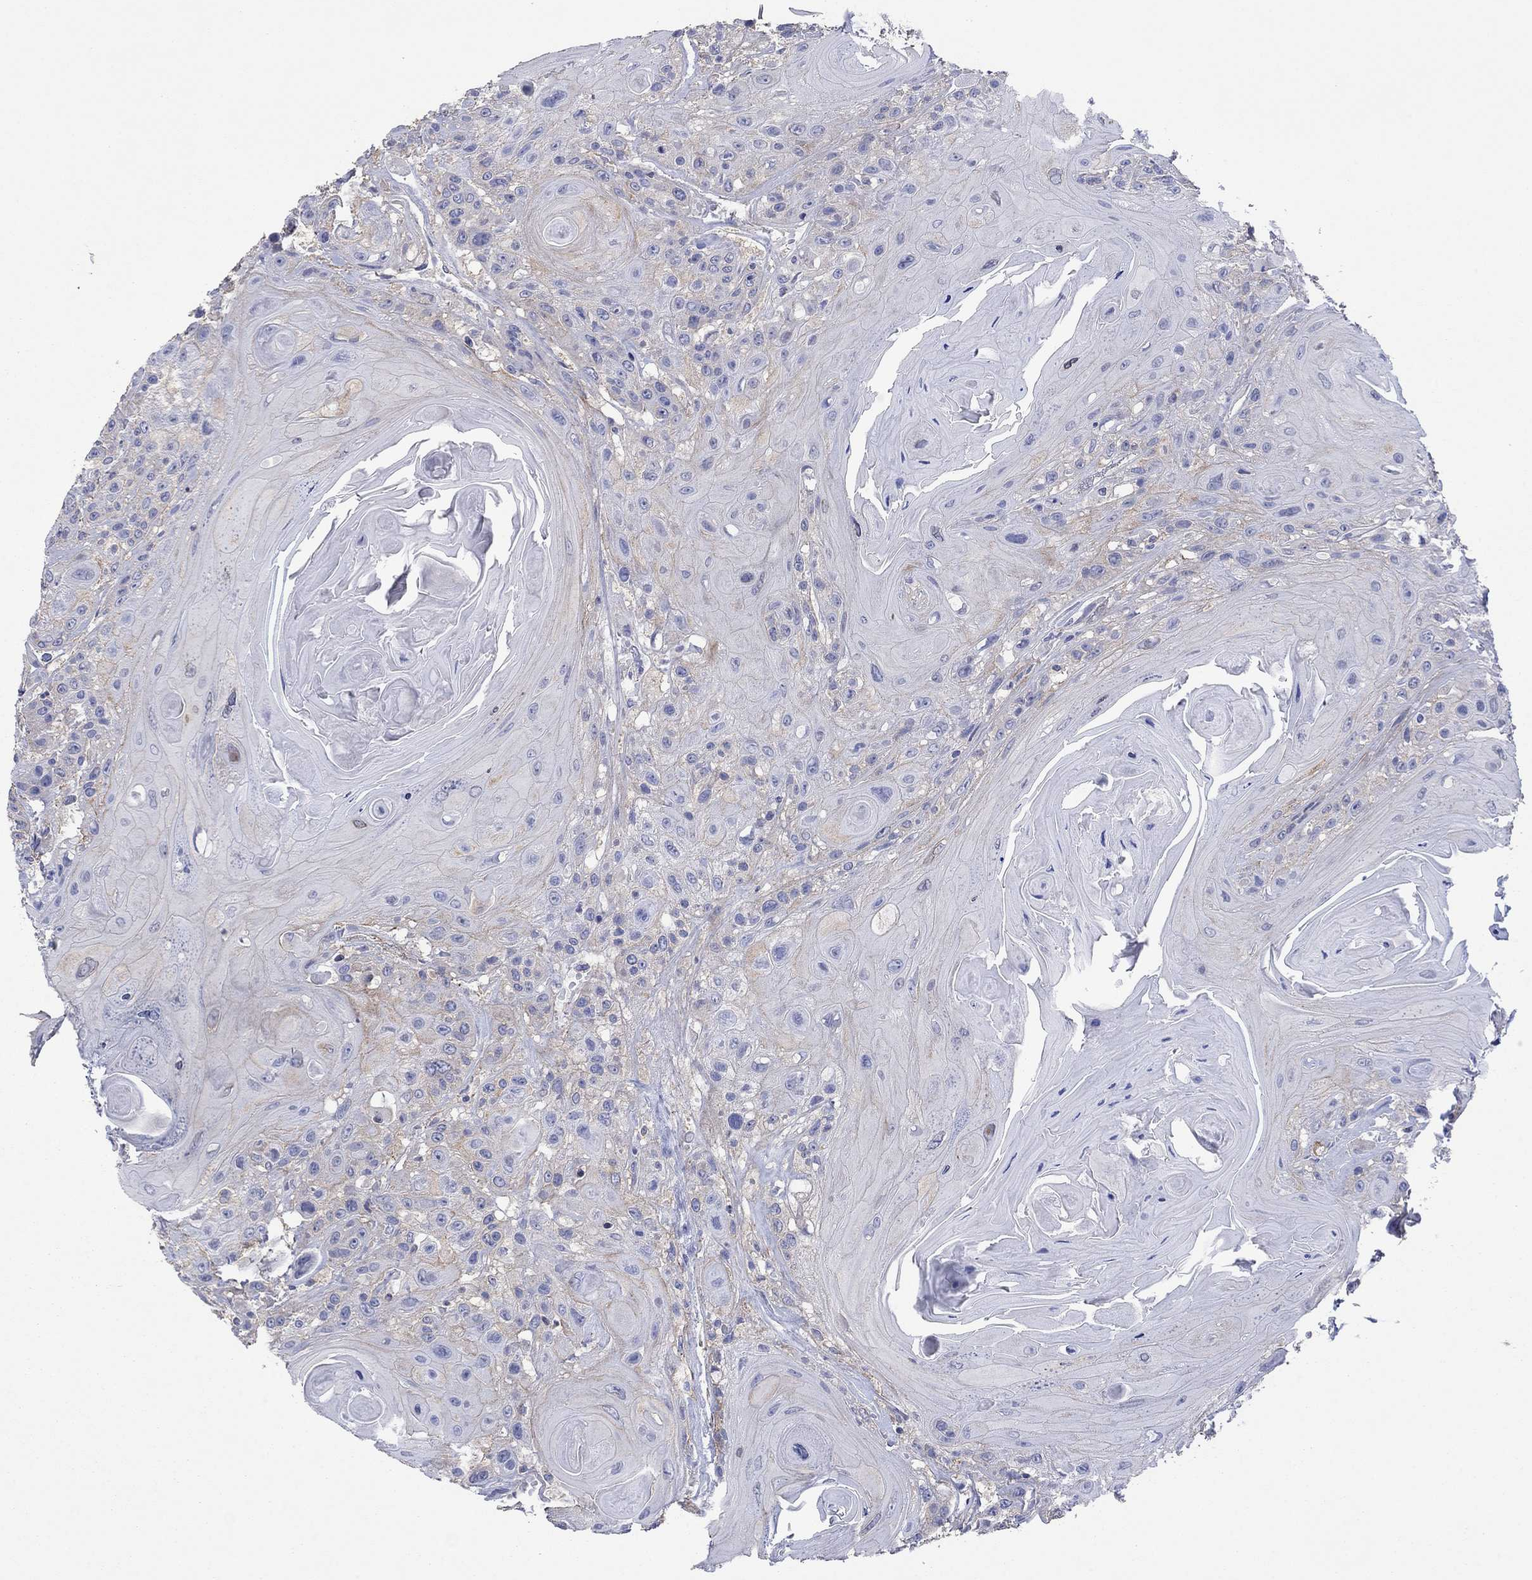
{"staining": {"intensity": "negative", "quantity": "none", "location": "none"}, "tissue": "head and neck cancer", "cell_type": "Tumor cells", "image_type": "cancer", "snomed": [{"axis": "morphology", "description": "Squamous cell carcinoma, NOS"}, {"axis": "topography", "description": "Head-Neck"}], "caption": "Squamous cell carcinoma (head and neck) was stained to show a protein in brown. There is no significant expression in tumor cells.", "gene": "TPRN", "patient": {"sex": "female", "age": 59}}